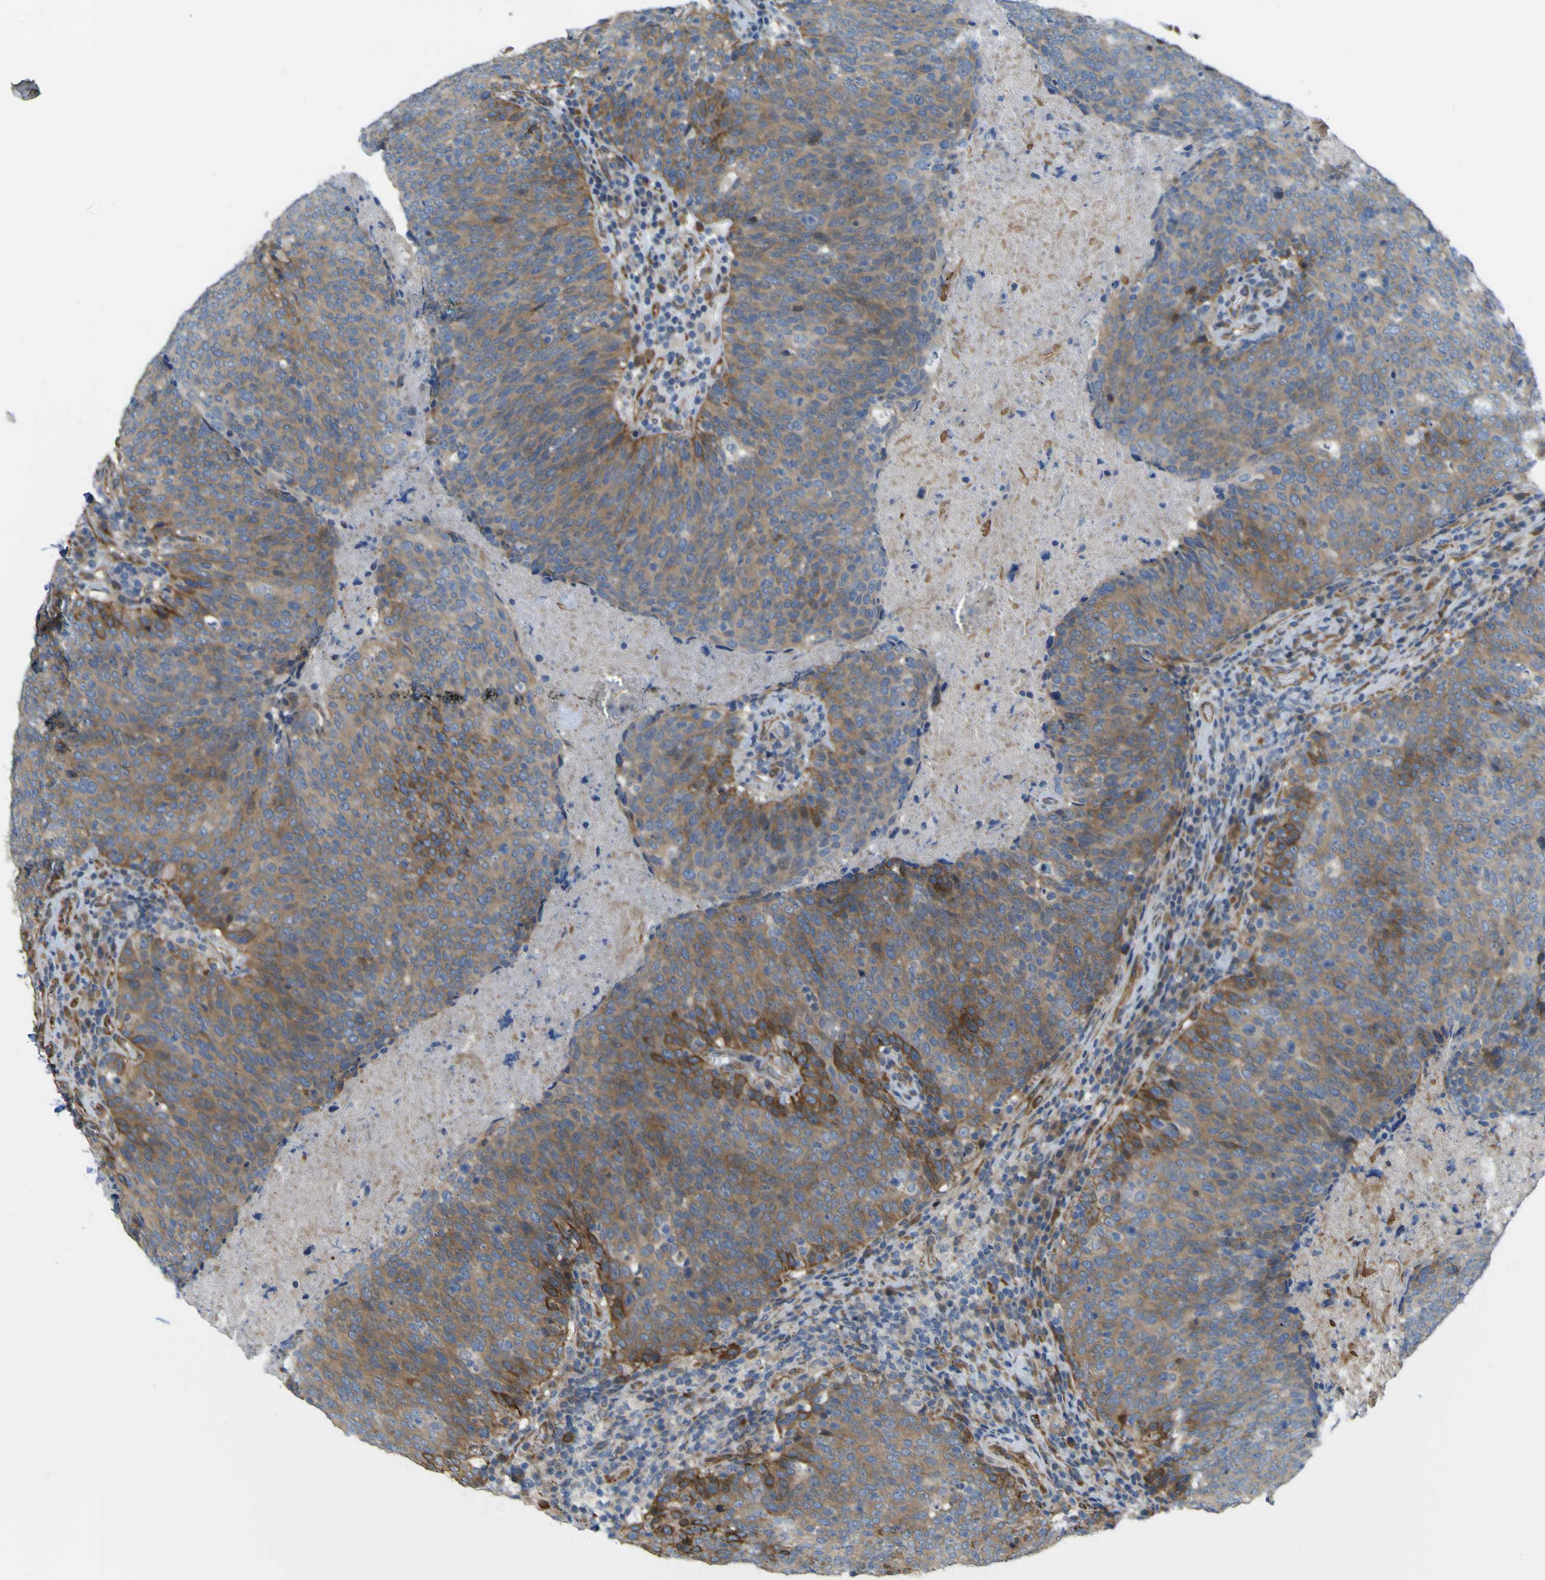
{"staining": {"intensity": "moderate", "quantity": ">75%", "location": "cytoplasmic/membranous"}, "tissue": "head and neck cancer", "cell_type": "Tumor cells", "image_type": "cancer", "snomed": [{"axis": "morphology", "description": "Squamous cell carcinoma, NOS"}, {"axis": "morphology", "description": "Squamous cell carcinoma, metastatic, NOS"}, {"axis": "topography", "description": "Lymph node"}, {"axis": "topography", "description": "Head-Neck"}], "caption": "This image displays head and neck cancer (squamous cell carcinoma) stained with immunohistochemistry (IHC) to label a protein in brown. The cytoplasmic/membranous of tumor cells show moderate positivity for the protein. Nuclei are counter-stained blue.", "gene": "JPH1", "patient": {"sex": "male", "age": 62}}